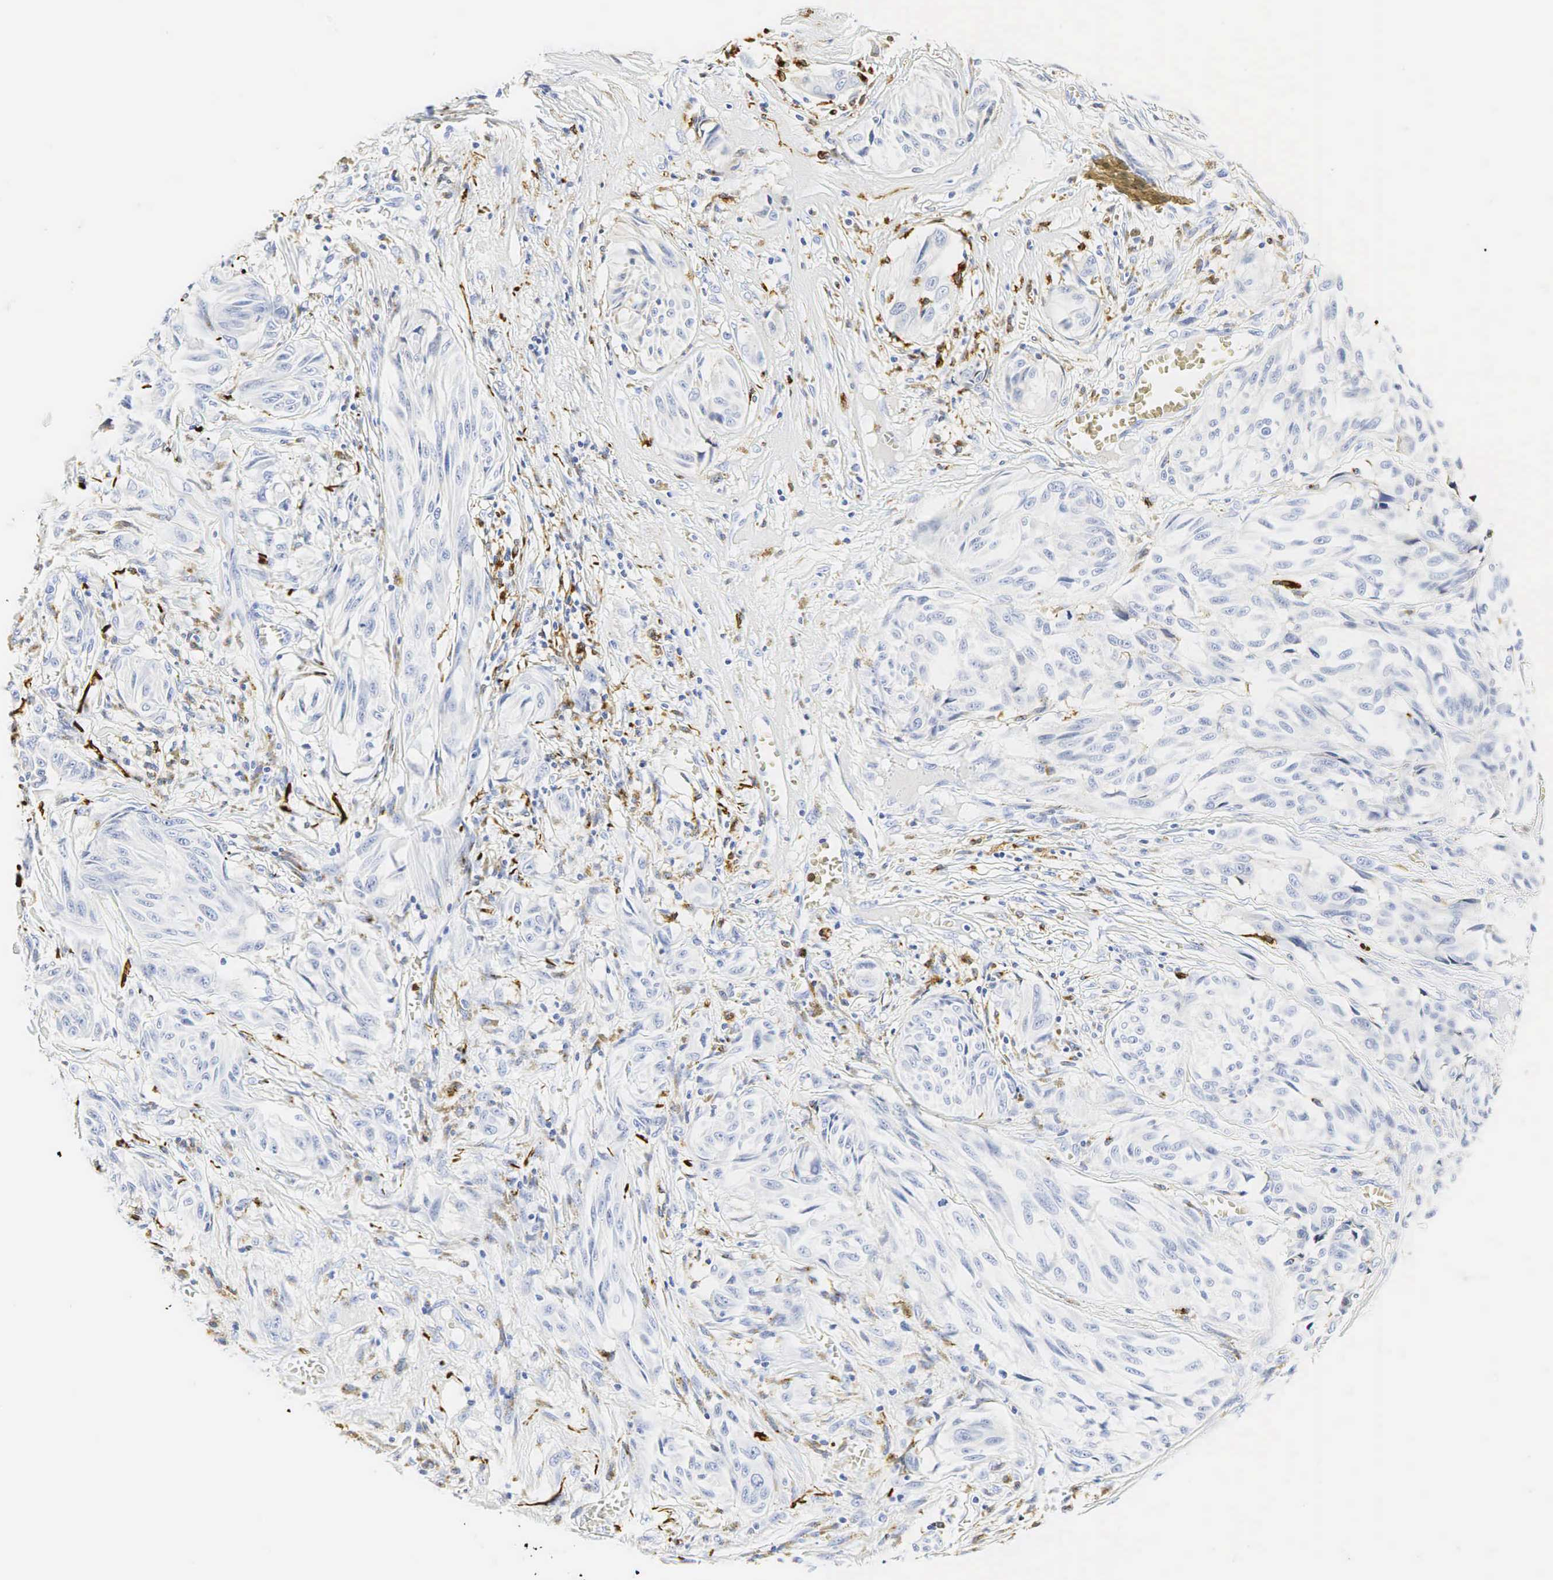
{"staining": {"intensity": "negative", "quantity": "none", "location": "none"}, "tissue": "melanoma", "cell_type": "Tumor cells", "image_type": "cancer", "snomed": [{"axis": "morphology", "description": "Malignant melanoma, NOS"}, {"axis": "topography", "description": "Skin"}], "caption": "Tumor cells are negative for protein expression in human melanoma.", "gene": "LYZ", "patient": {"sex": "male", "age": 54}}